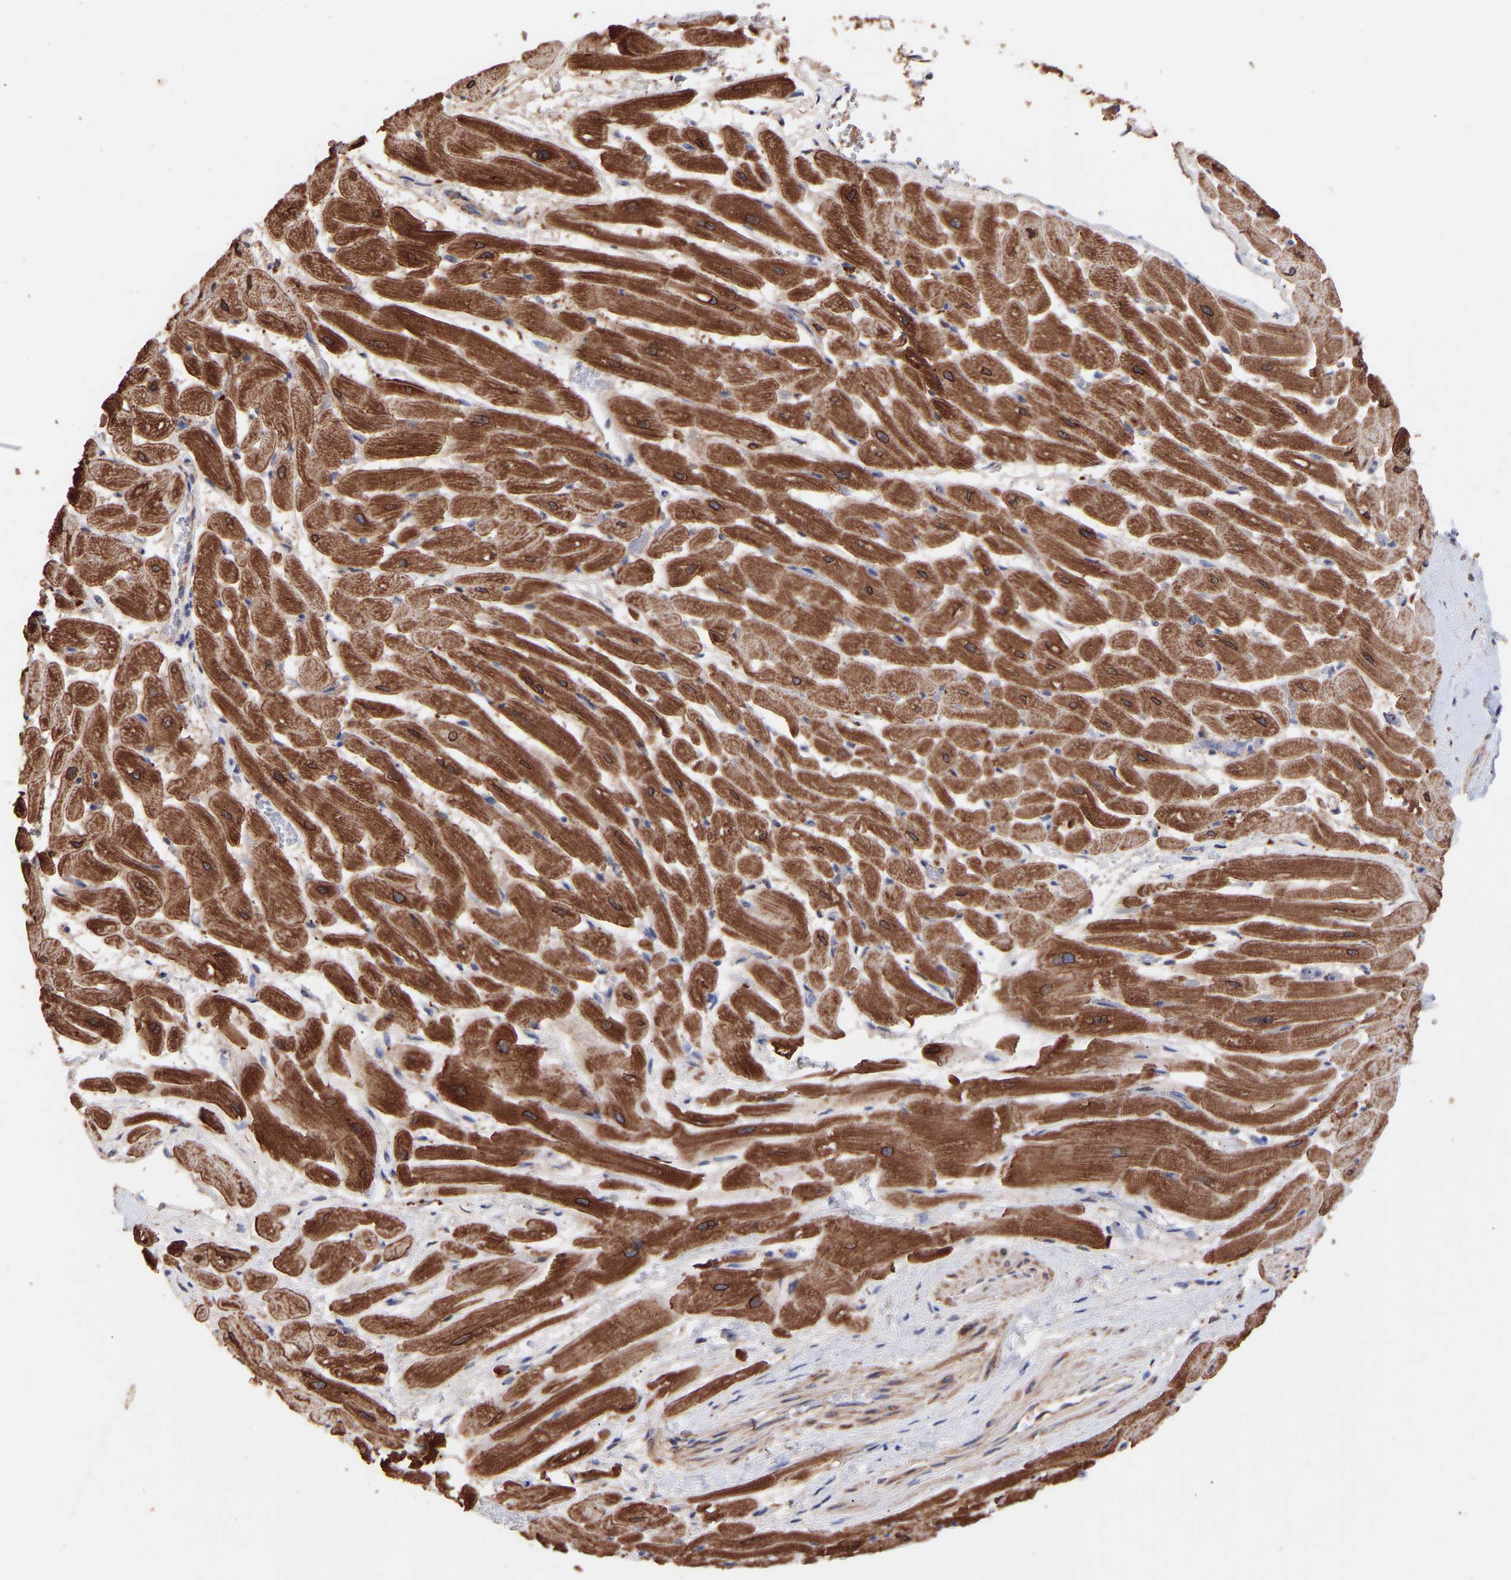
{"staining": {"intensity": "strong", "quantity": ">75%", "location": "cytoplasmic/membranous"}, "tissue": "heart muscle", "cell_type": "Cardiomyocytes", "image_type": "normal", "snomed": [{"axis": "morphology", "description": "Normal tissue, NOS"}, {"axis": "topography", "description": "Heart"}], "caption": "Protein analysis of normal heart muscle exhibits strong cytoplasmic/membranous staining in approximately >75% of cardiomyocytes.", "gene": "TMEM268", "patient": {"sex": "male", "age": 45}}